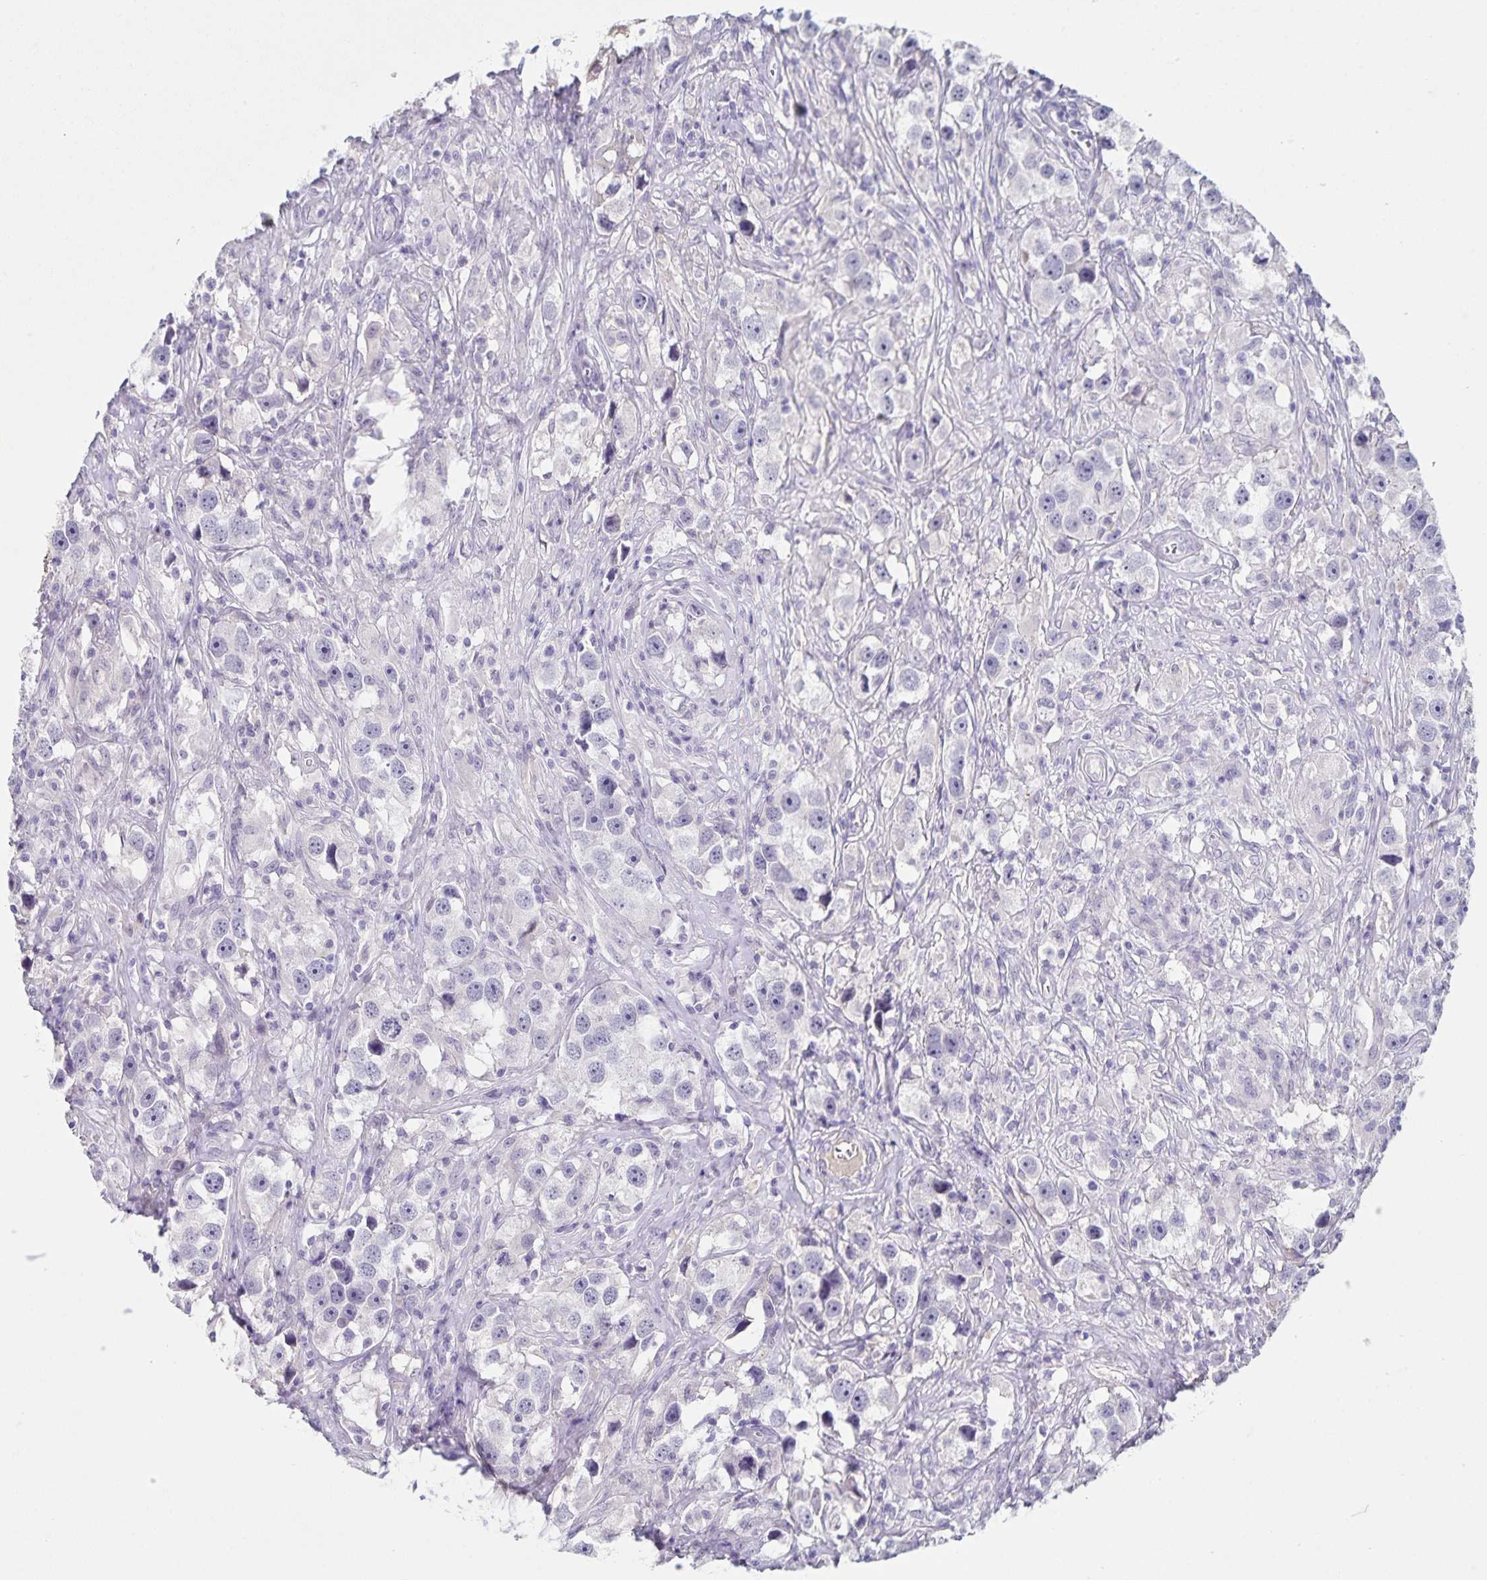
{"staining": {"intensity": "negative", "quantity": "none", "location": "none"}, "tissue": "testis cancer", "cell_type": "Tumor cells", "image_type": "cancer", "snomed": [{"axis": "morphology", "description": "Seminoma, NOS"}, {"axis": "topography", "description": "Testis"}], "caption": "Tumor cells are negative for protein expression in human testis cancer (seminoma).", "gene": "INSL5", "patient": {"sex": "male", "age": 49}}